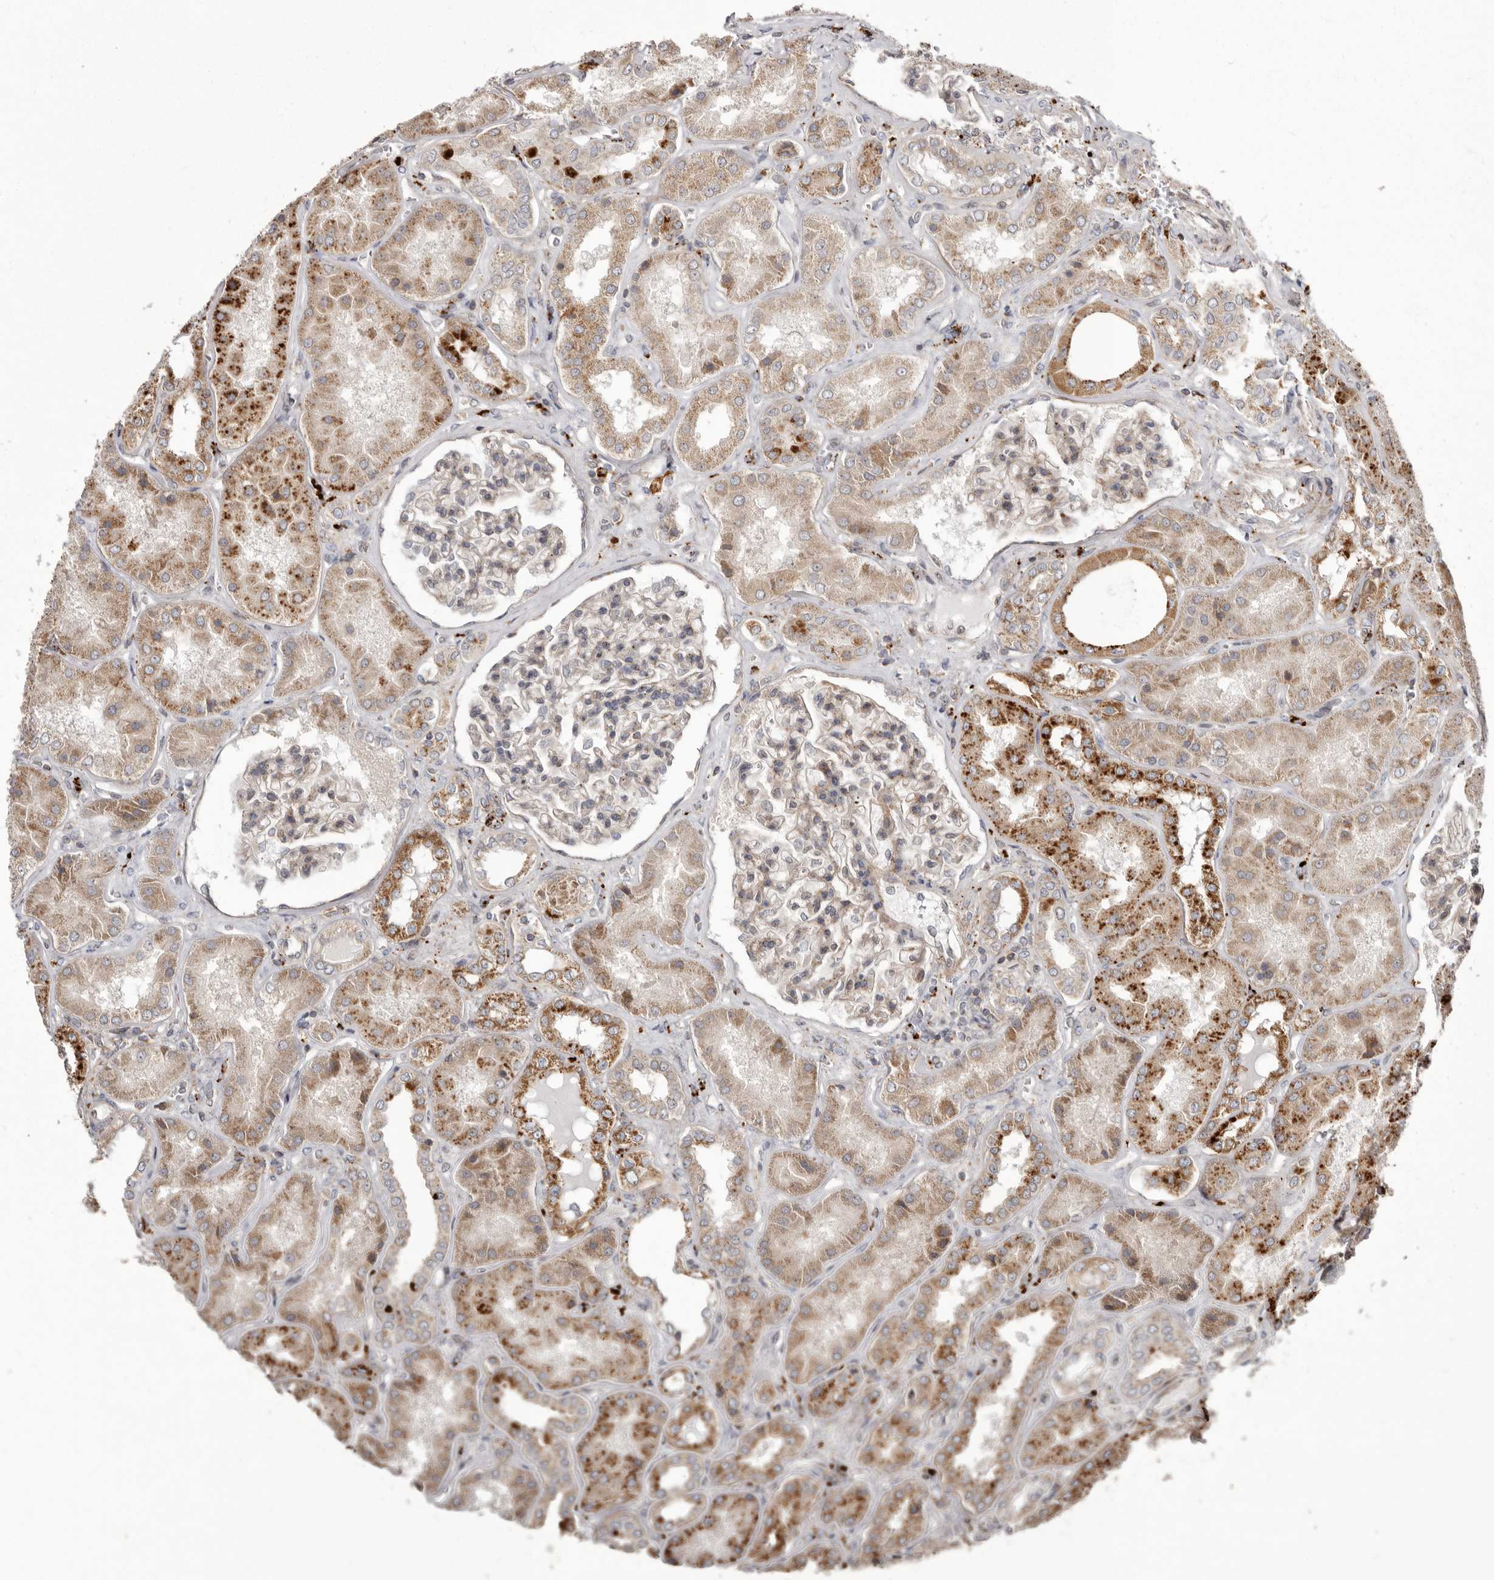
{"staining": {"intensity": "weak", "quantity": "25%-75%", "location": "cytoplasmic/membranous"}, "tissue": "kidney", "cell_type": "Cells in glomeruli", "image_type": "normal", "snomed": [{"axis": "morphology", "description": "Normal tissue, NOS"}, {"axis": "topography", "description": "Kidney"}], "caption": "A micrograph of kidney stained for a protein reveals weak cytoplasmic/membranous brown staining in cells in glomeruli. The protein of interest is shown in brown color, while the nuclei are stained blue.", "gene": "NUP43", "patient": {"sex": "female", "age": 56}}